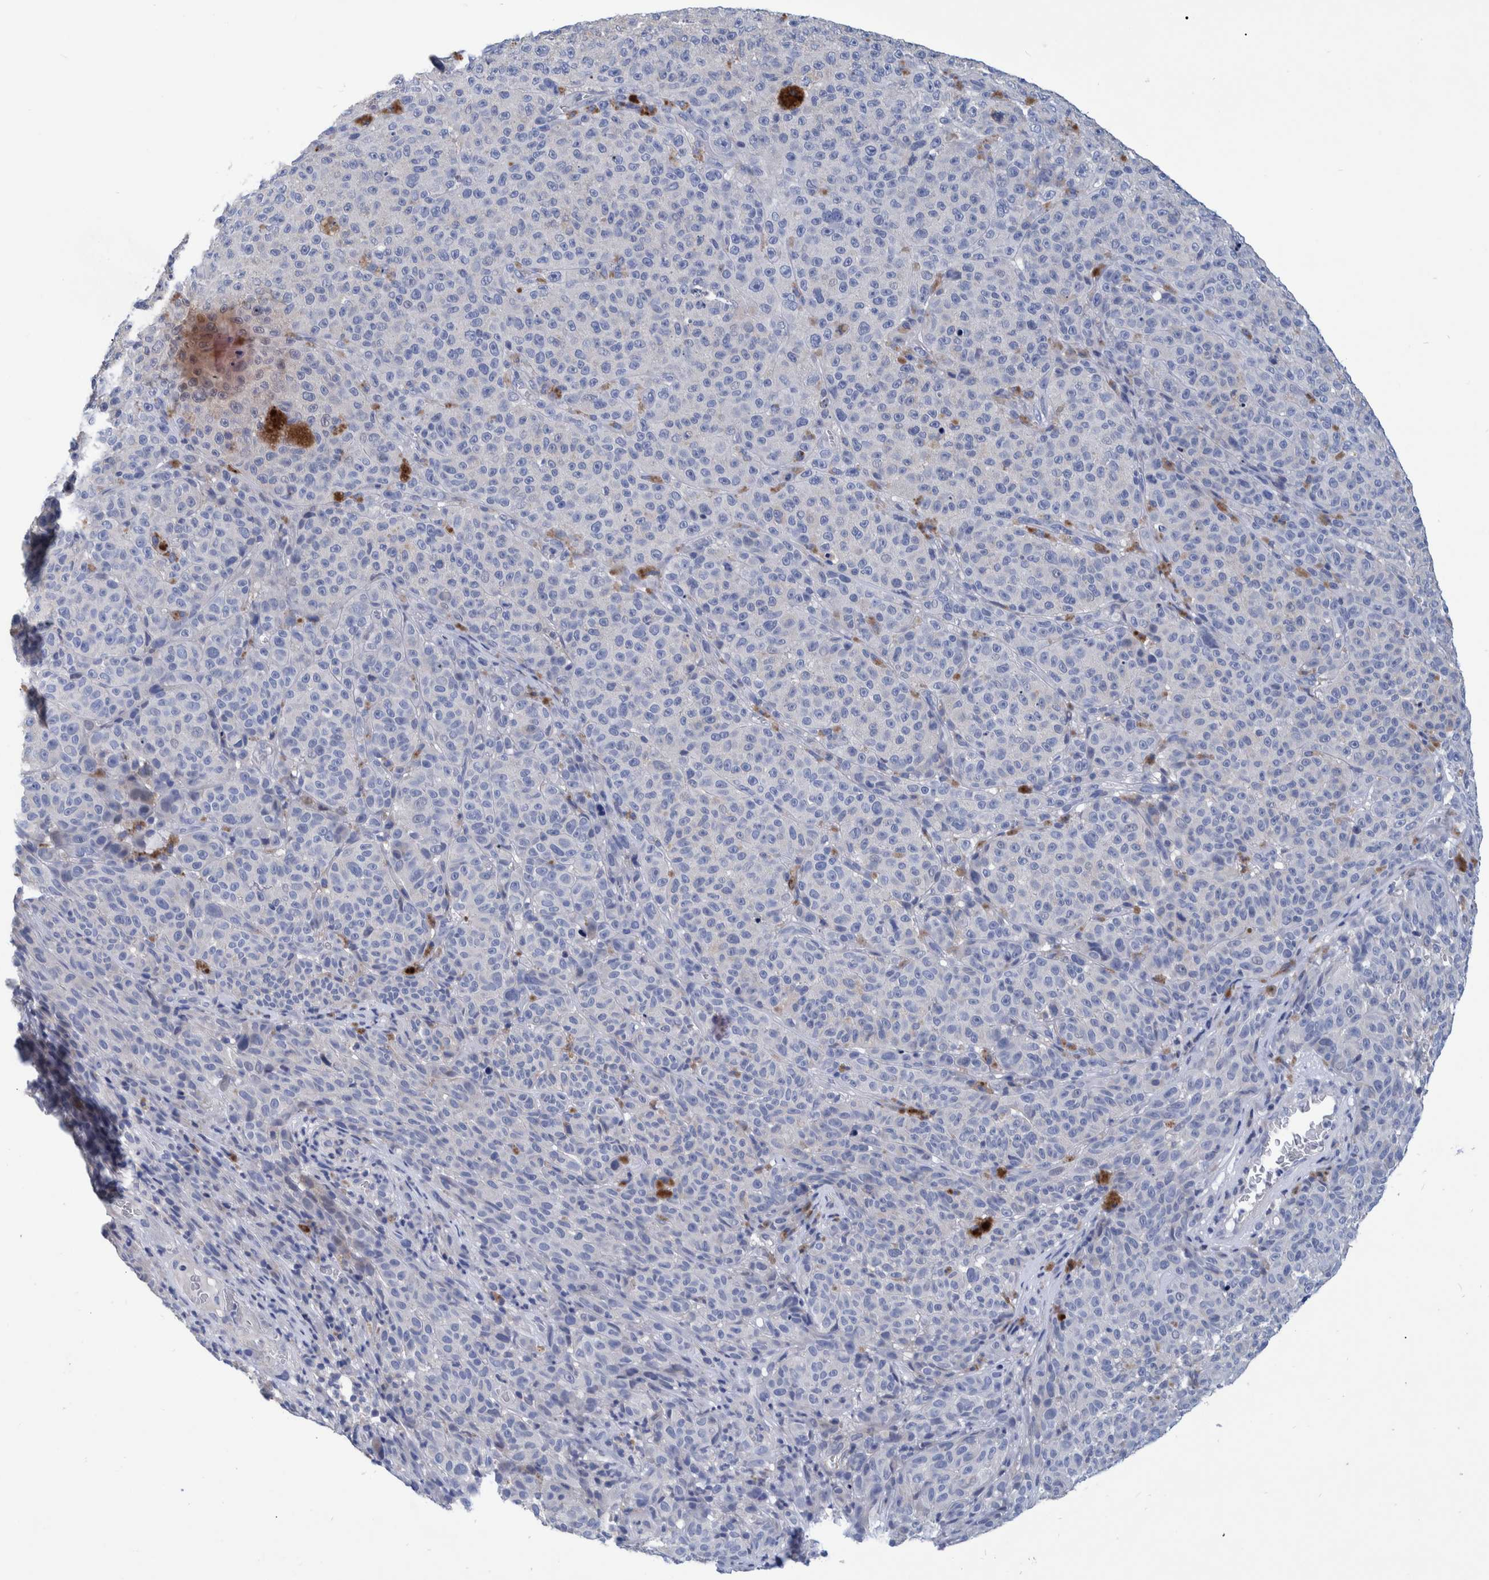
{"staining": {"intensity": "negative", "quantity": "none", "location": "none"}, "tissue": "melanoma", "cell_type": "Tumor cells", "image_type": "cancer", "snomed": [{"axis": "morphology", "description": "Malignant melanoma, NOS"}, {"axis": "topography", "description": "Skin"}], "caption": "This photomicrograph is of melanoma stained with IHC to label a protein in brown with the nuclei are counter-stained blue. There is no expression in tumor cells.", "gene": "MKS1", "patient": {"sex": "female", "age": 82}}